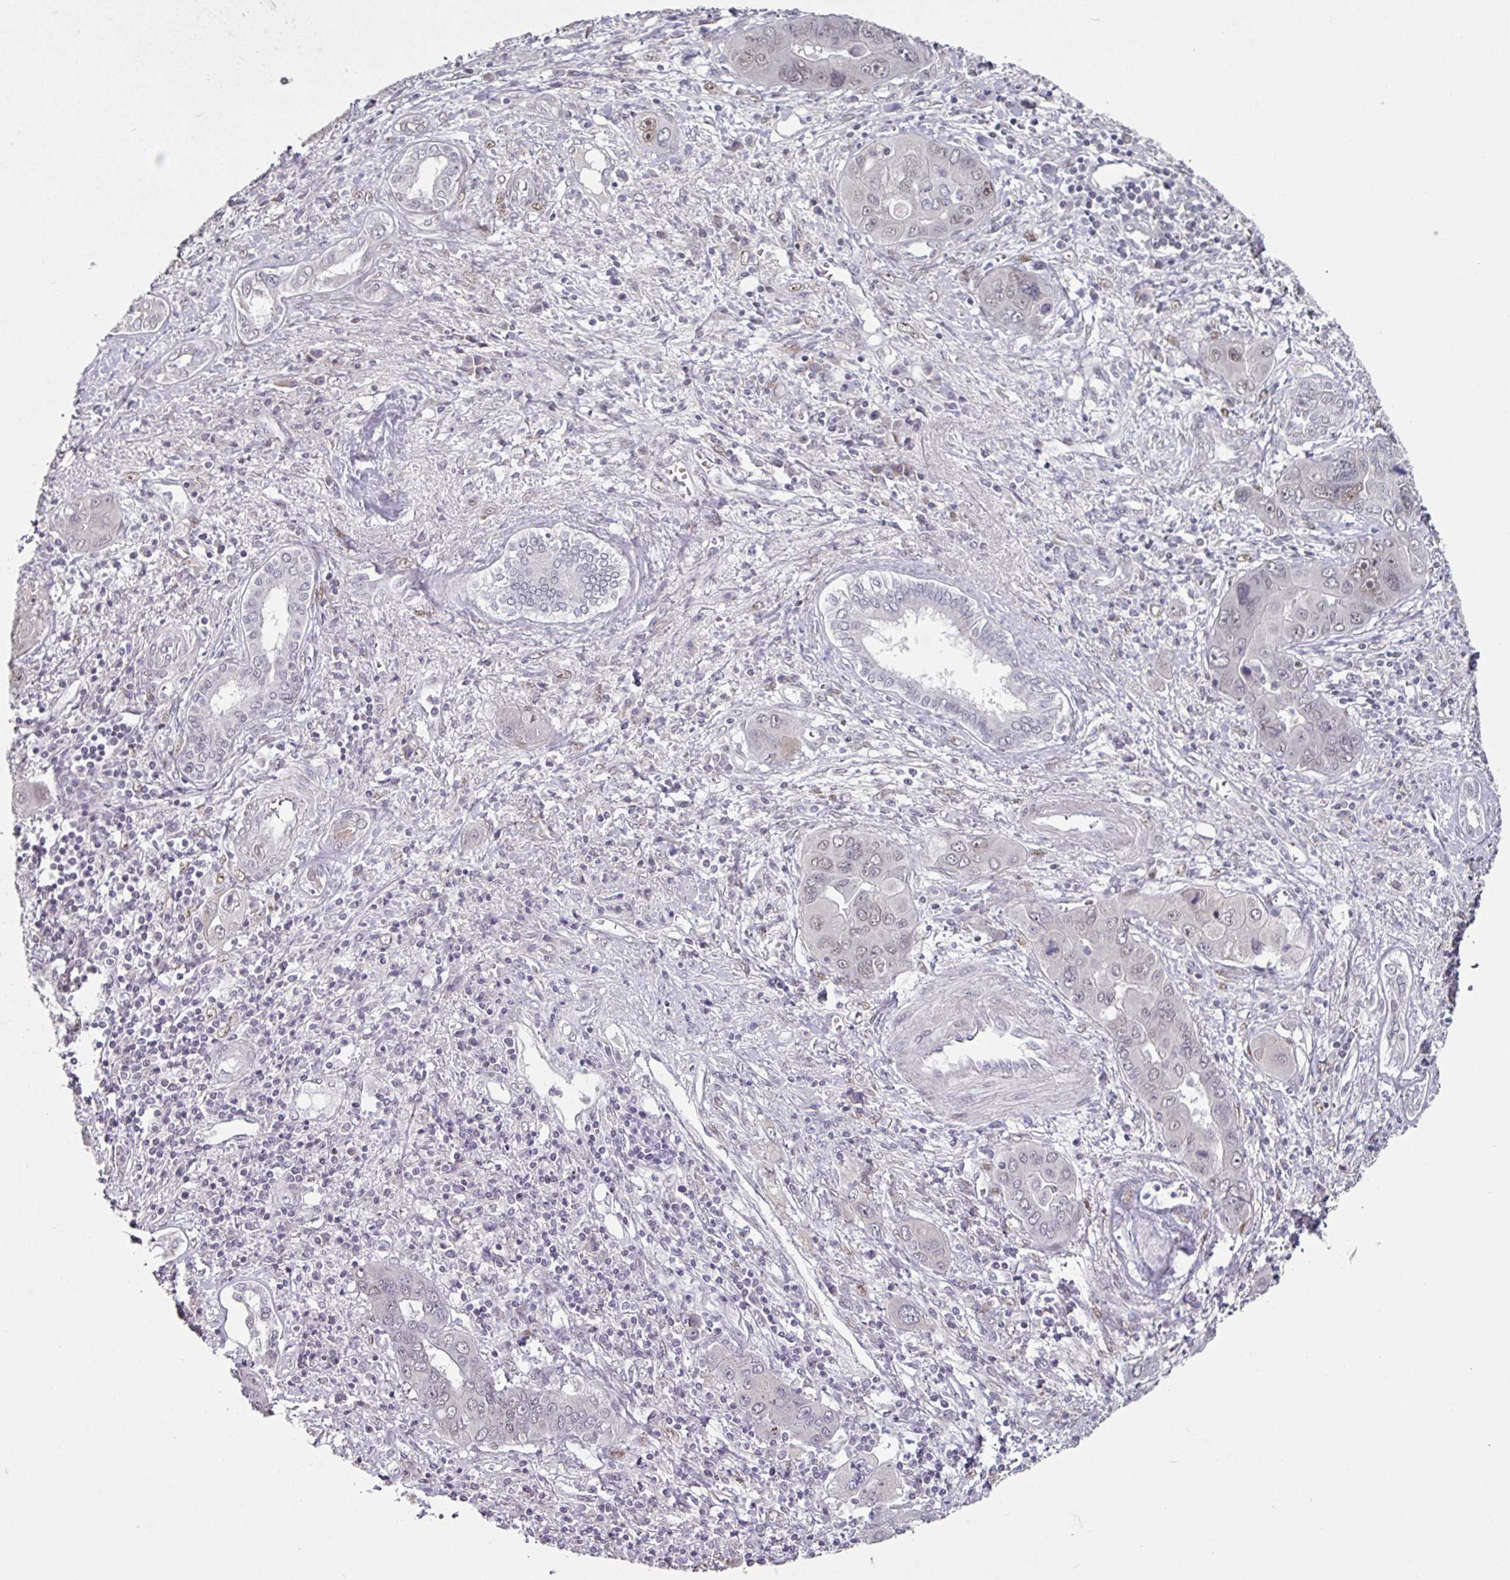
{"staining": {"intensity": "weak", "quantity": "25%-75%", "location": "nuclear"}, "tissue": "liver cancer", "cell_type": "Tumor cells", "image_type": "cancer", "snomed": [{"axis": "morphology", "description": "Cholangiocarcinoma"}, {"axis": "topography", "description": "Liver"}], "caption": "Tumor cells show weak nuclear positivity in about 25%-75% of cells in liver cancer.", "gene": "ELK1", "patient": {"sex": "male", "age": 67}}